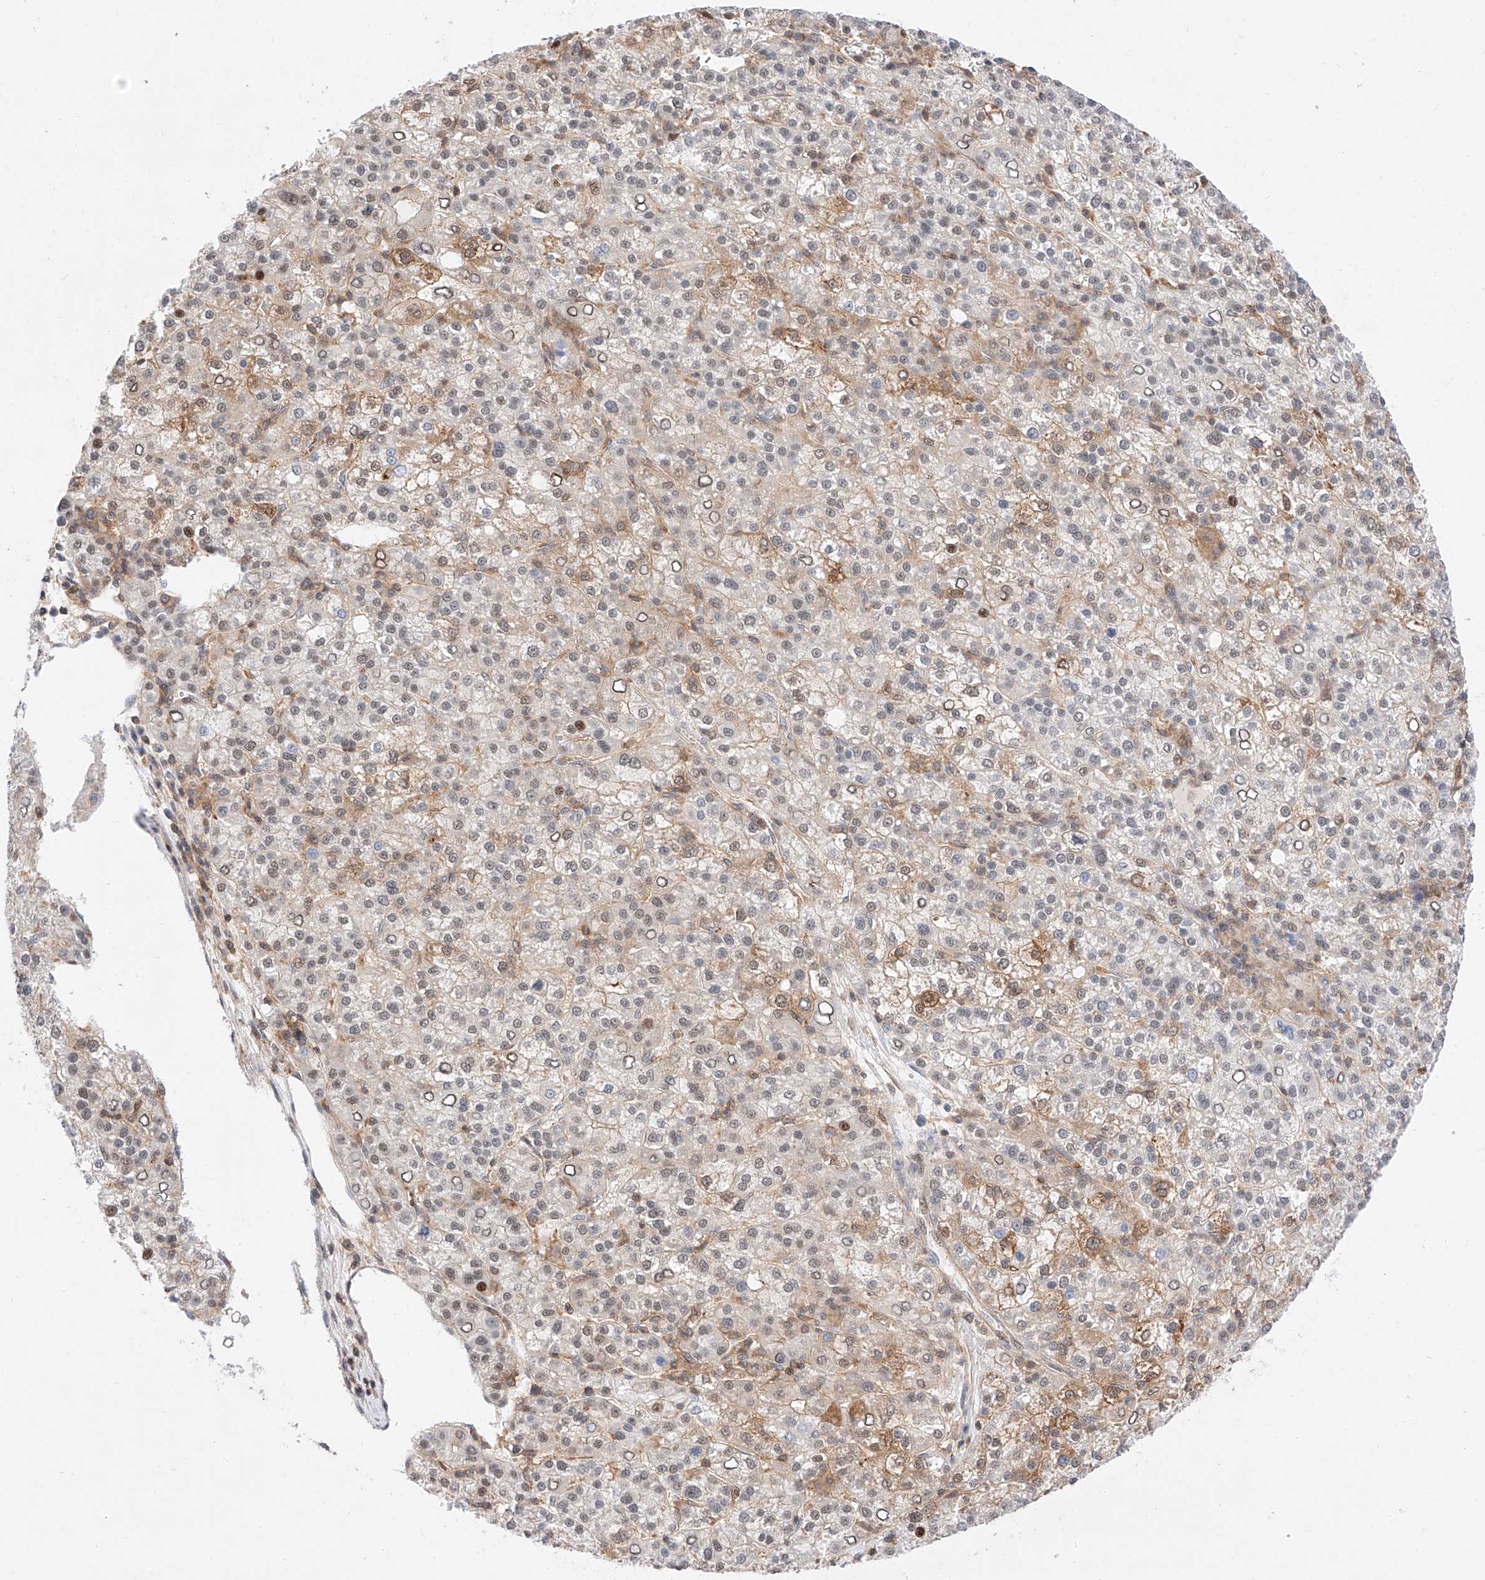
{"staining": {"intensity": "weak", "quantity": "<25%", "location": "cytoplasmic/membranous,nuclear"}, "tissue": "liver cancer", "cell_type": "Tumor cells", "image_type": "cancer", "snomed": [{"axis": "morphology", "description": "Carcinoma, Hepatocellular, NOS"}, {"axis": "topography", "description": "Liver"}], "caption": "Tumor cells are negative for protein expression in human liver cancer (hepatocellular carcinoma).", "gene": "HDAC9", "patient": {"sex": "female", "age": 58}}